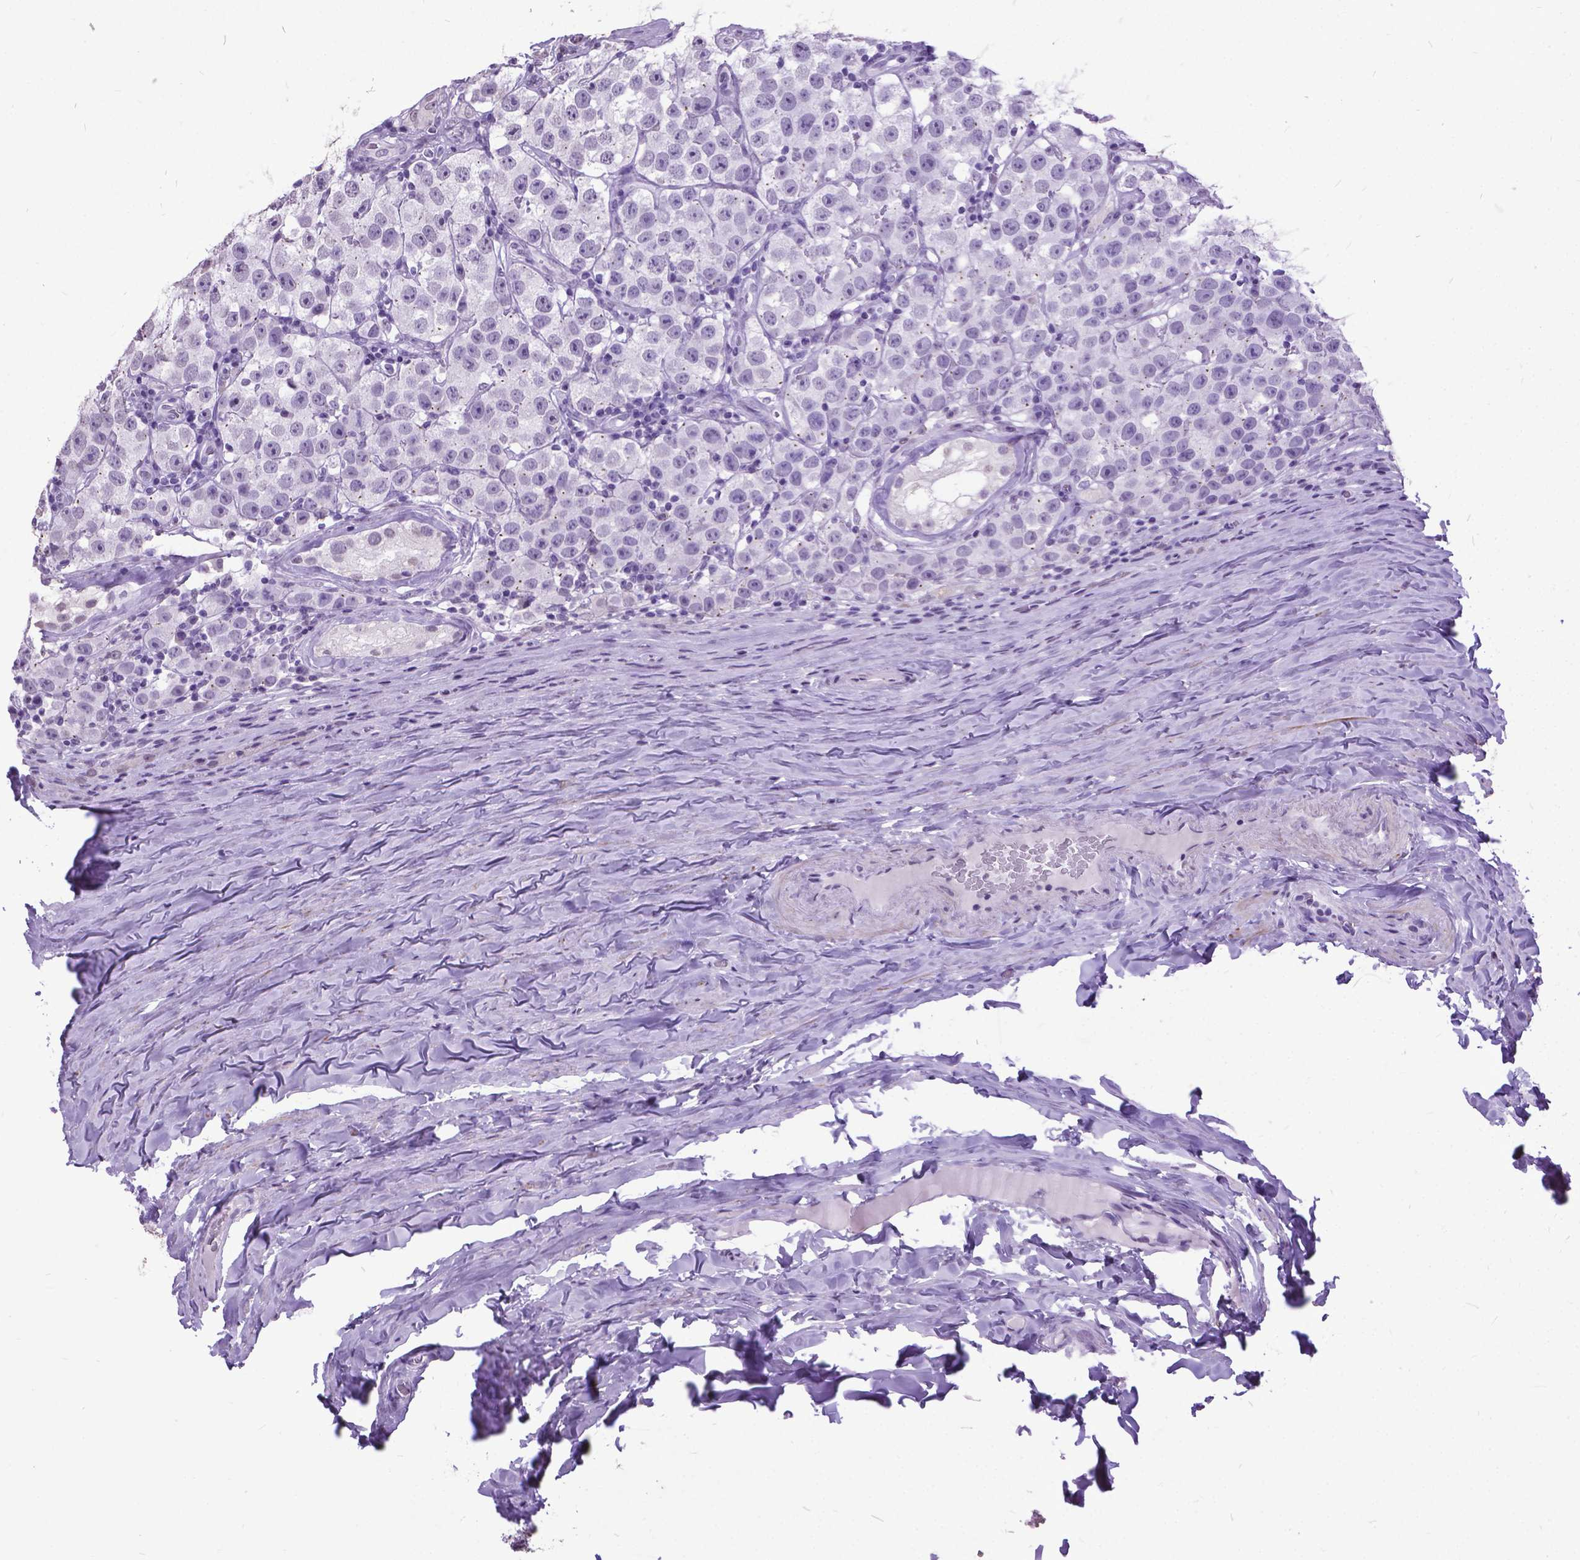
{"staining": {"intensity": "negative", "quantity": "none", "location": "none"}, "tissue": "testis cancer", "cell_type": "Tumor cells", "image_type": "cancer", "snomed": [{"axis": "morphology", "description": "Seminoma, NOS"}, {"axis": "topography", "description": "Testis"}], "caption": "Immunohistochemistry (IHC) micrograph of testis cancer (seminoma) stained for a protein (brown), which displays no positivity in tumor cells.", "gene": "MARCHF10", "patient": {"sex": "male", "age": 34}}